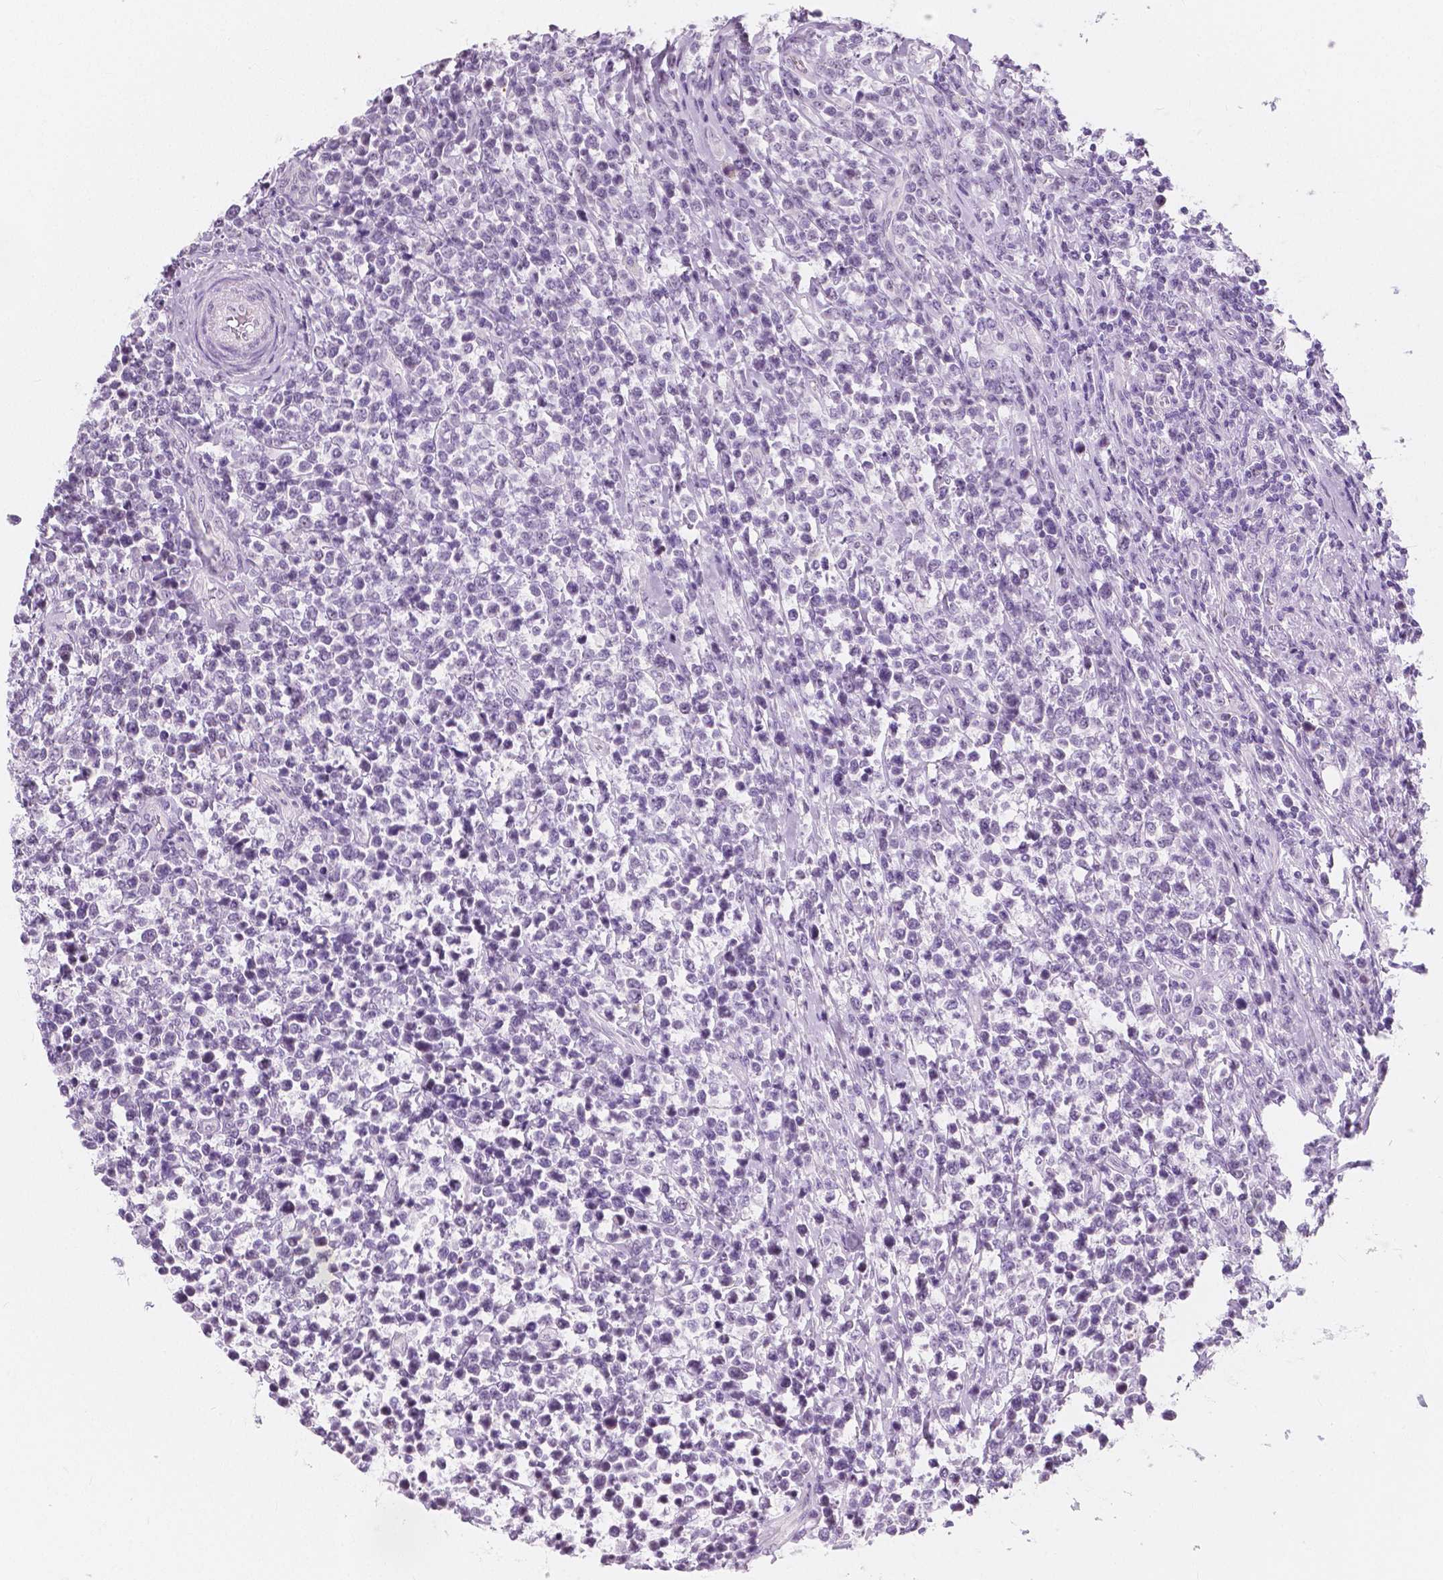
{"staining": {"intensity": "negative", "quantity": "none", "location": "none"}, "tissue": "lymphoma", "cell_type": "Tumor cells", "image_type": "cancer", "snomed": [{"axis": "morphology", "description": "Malignant lymphoma, non-Hodgkin's type, High grade"}, {"axis": "topography", "description": "Soft tissue"}], "caption": "This is an immunohistochemistry image of human lymphoma. There is no positivity in tumor cells.", "gene": "NOLC1", "patient": {"sex": "female", "age": 56}}